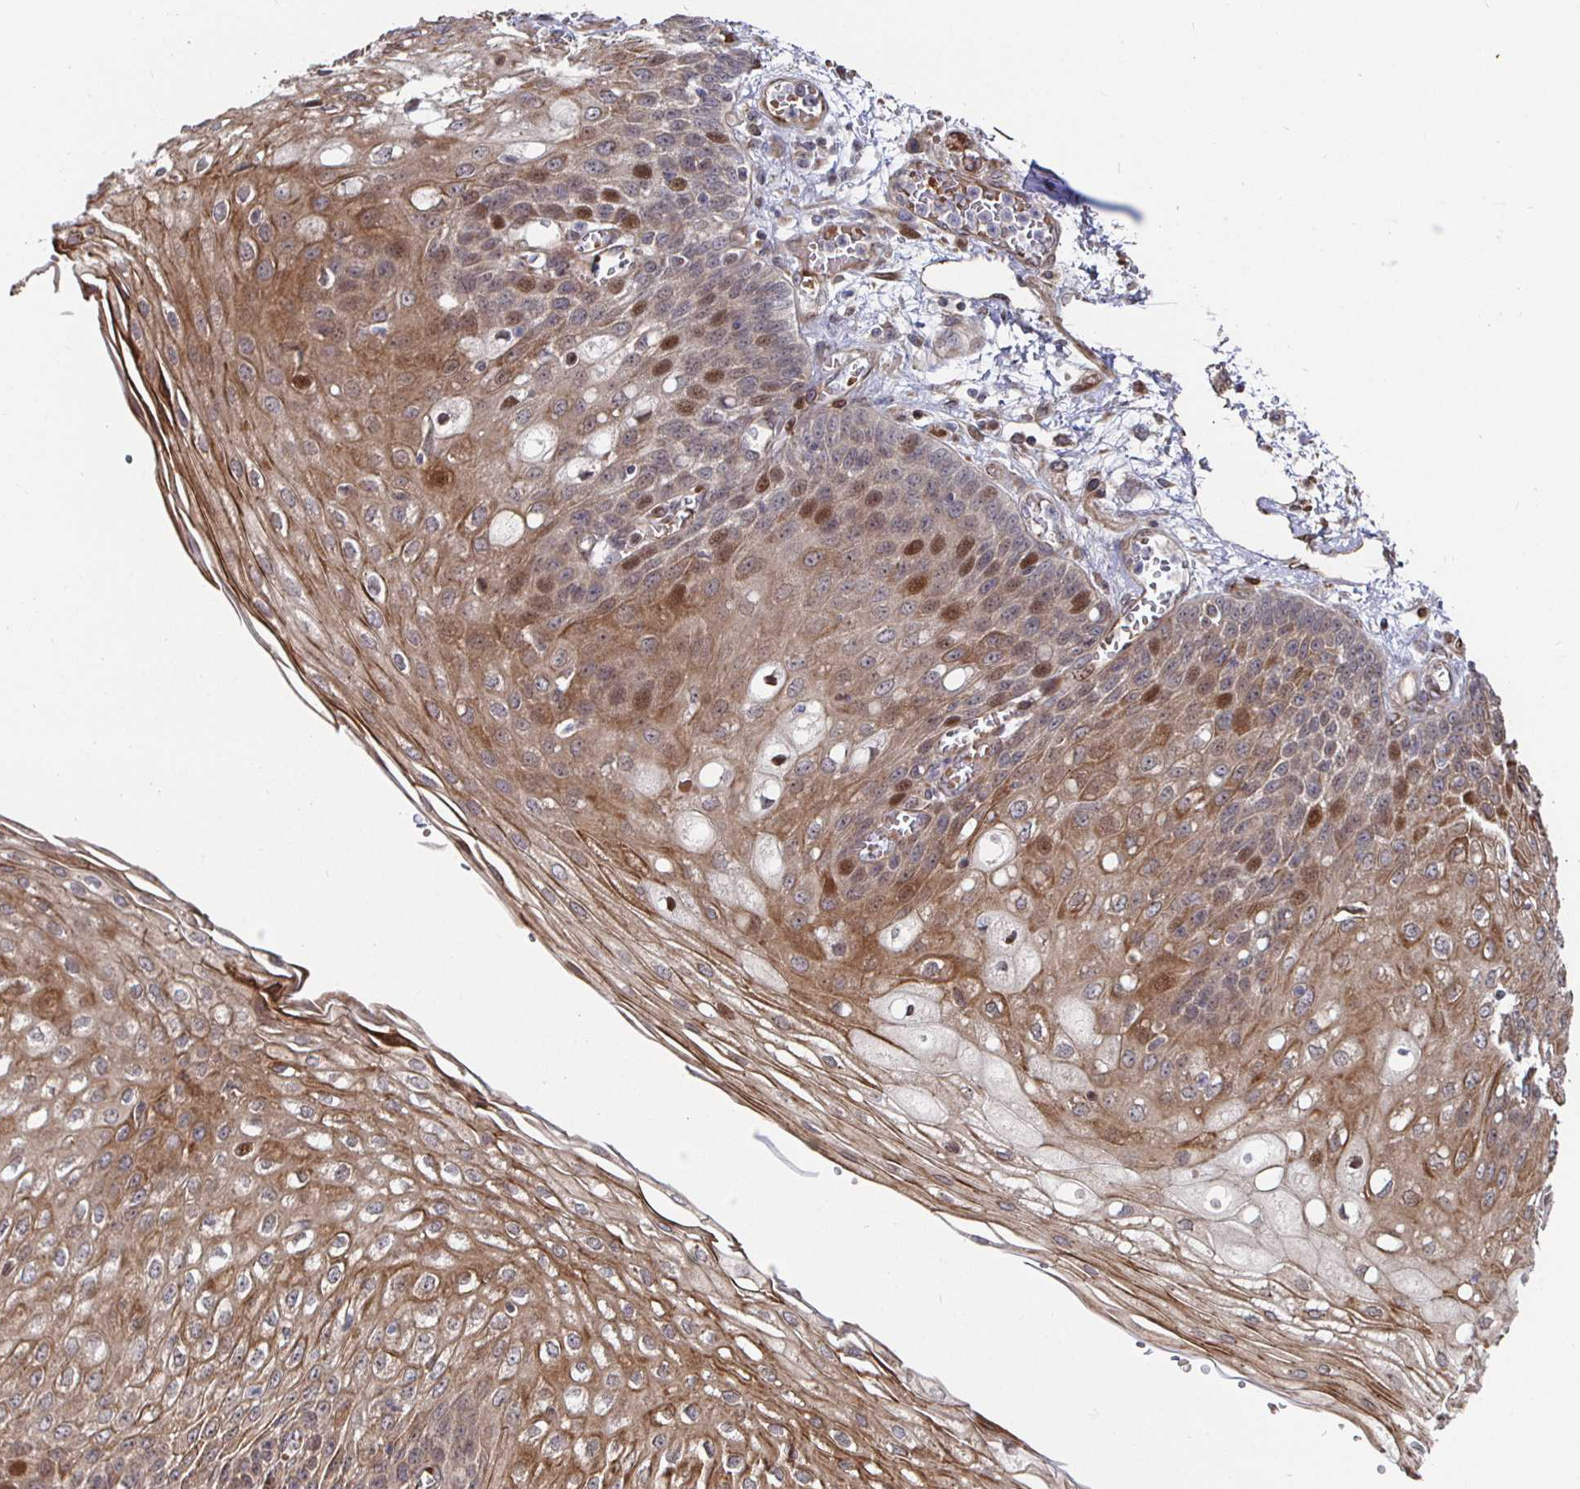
{"staining": {"intensity": "moderate", "quantity": ">75%", "location": "cytoplasmic/membranous,nuclear"}, "tissue": "esophagus", "cell_type": "Squamous epithelial cells", "image_type": "normal", "snomed": [{"axis": "morphology", "description": "Normal tissue, NOS"}, {"axis": "morphology", "description": "Adenocarcinoma, NOS"}, {"axis": "topography", "description": "Esophagus"}], "caption": "Immunohistochemistry of unremarkable human esophagus reveals medium levels of moderate cytoplasmic/membranous,nuclear positivity in approximately >75% of squamous epithelial cells.", "gene": "TBKBP1", "patient": {"sex": "male", "age": 81}}